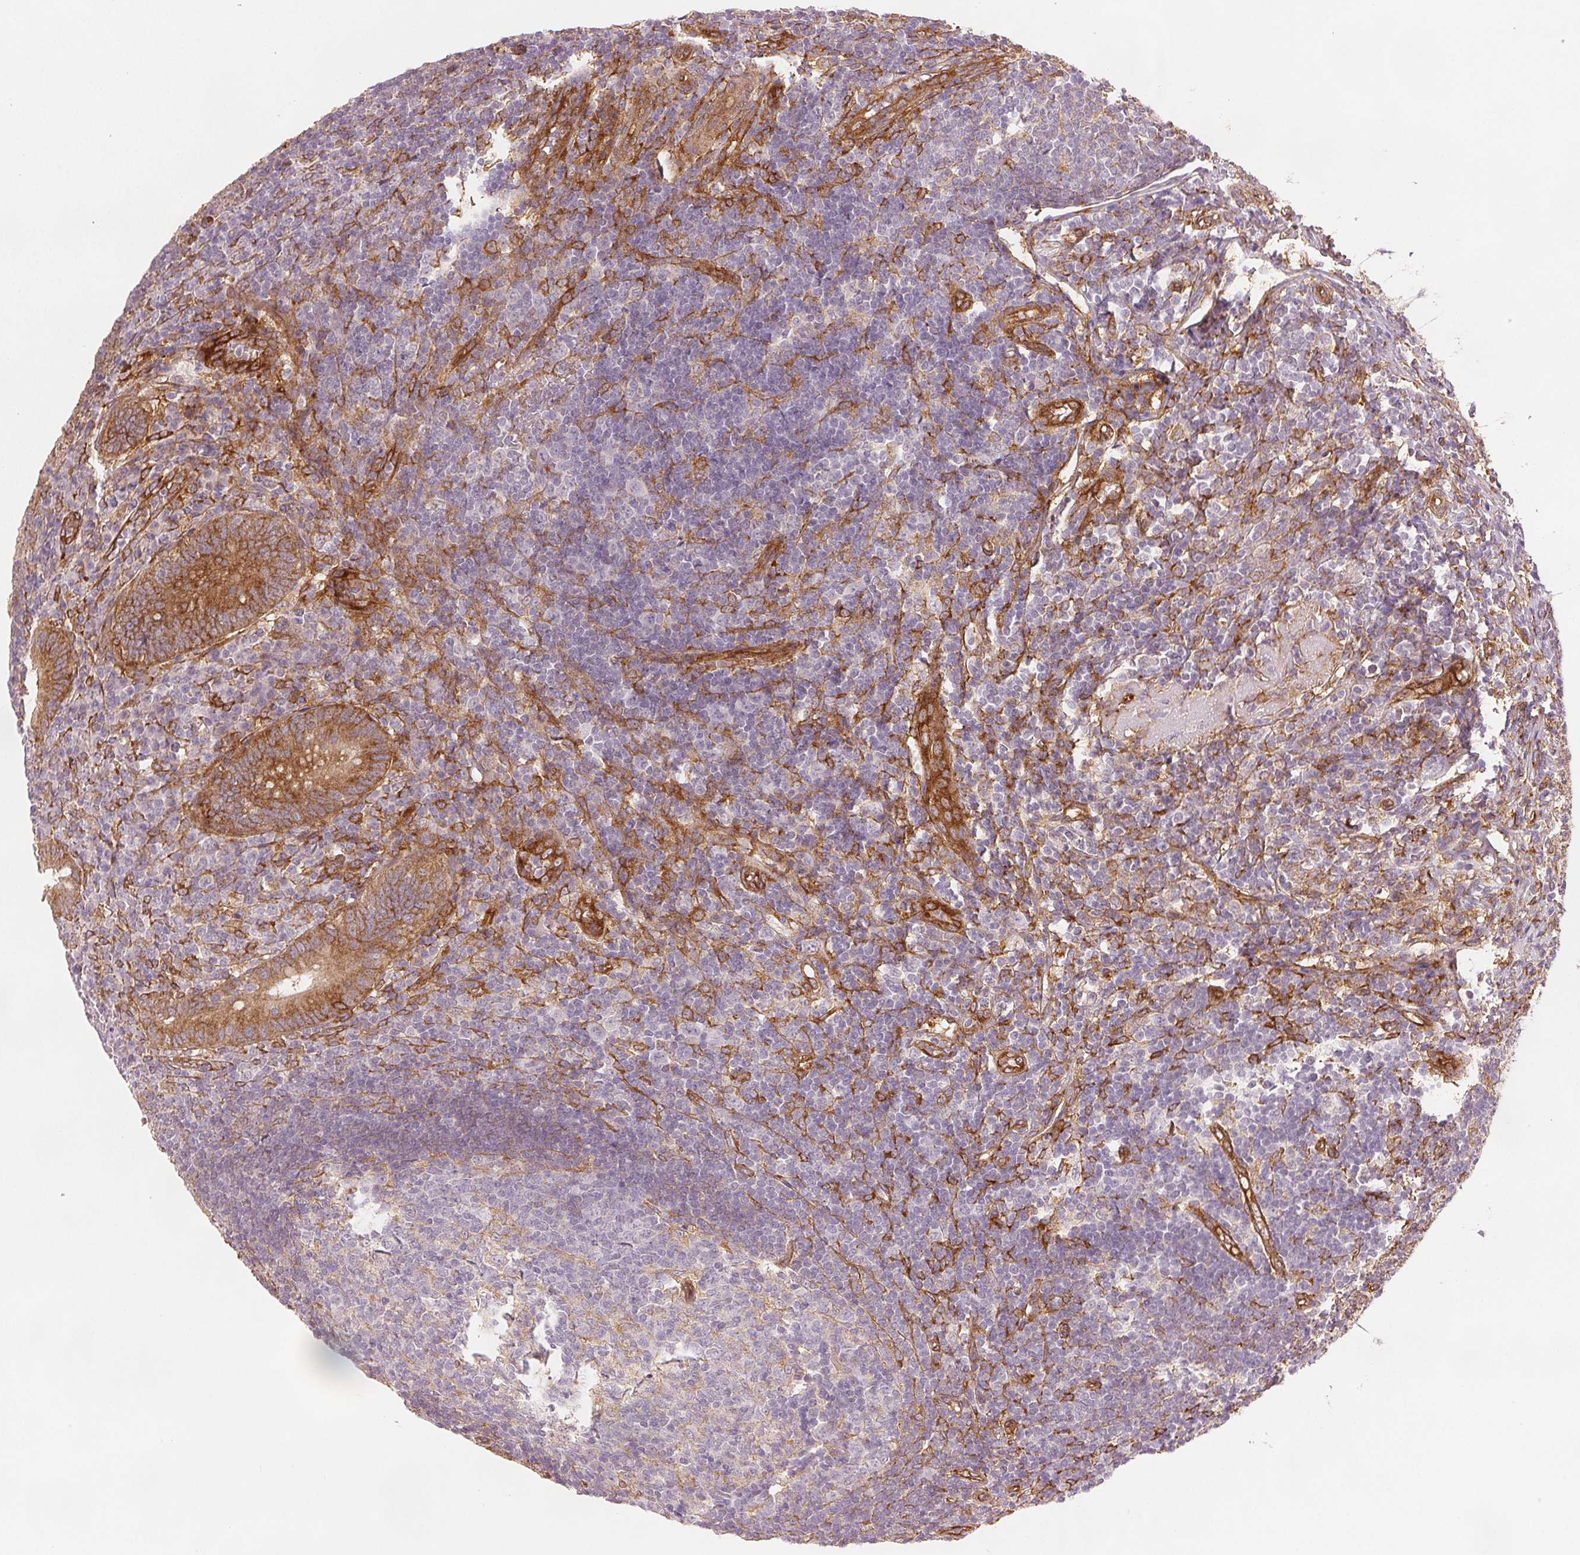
{"staining": {"intensity": "strong", "quantity": ">75%", "location": "cytoplasmic/membranous"}, "tissue": "appendix", "cell_type": "Glandular cells", "image_type": "normal", "snomed": [{"axis": "morphology", "description": "Normal tissue, NOS"}, {"axis": "topography", "description": "Appendix"}], "caption": "Strong cytoplasmic/membranous protein expression is seen in approximately >75% of glandular cells in appendix.", "gene": "DIAPH2", "patient": {"sex": "male", "age": 18}}